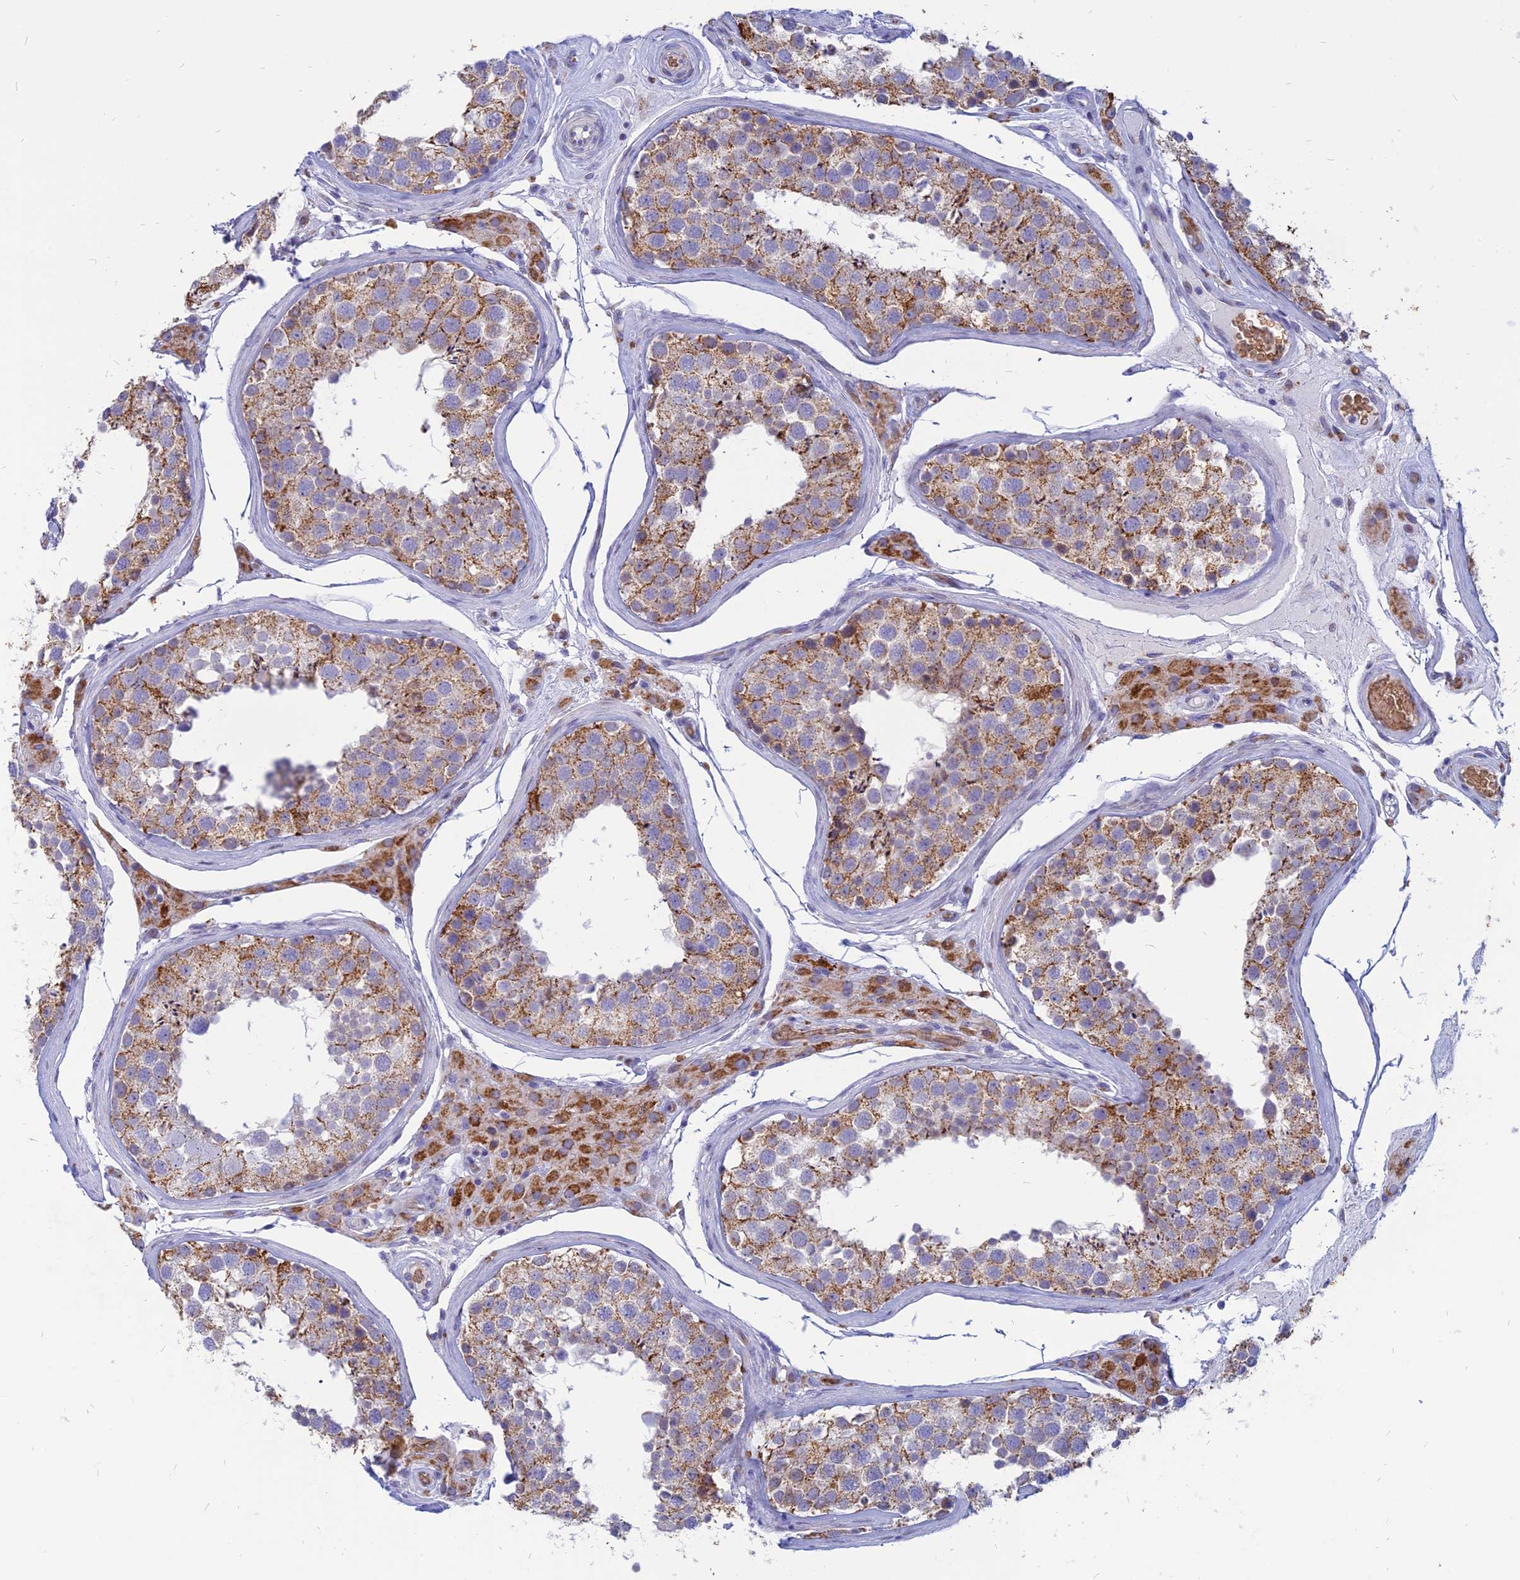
{"staining": {"intensity": "moderate", "quantity": ">75%", "location": "cytoplasmic/membranous"}, "tissue": "testis", "cell_type": "Cells in seminiferous ducts", "image_type": "normal", "snomed": [{"axis": "morphology", "description": "Normal tissue, NOS"}, {"axis": "topography", "description": "Testis"}], "caption": "About >75% of cells in seminiferous ducts in normal human testis demonstrate moderate cytoplasmic/membranous protein staining as visualized by brown immunohistochemical staining.", "gene": "HHAT", "patient": {"sex": "male", "age": 46}}